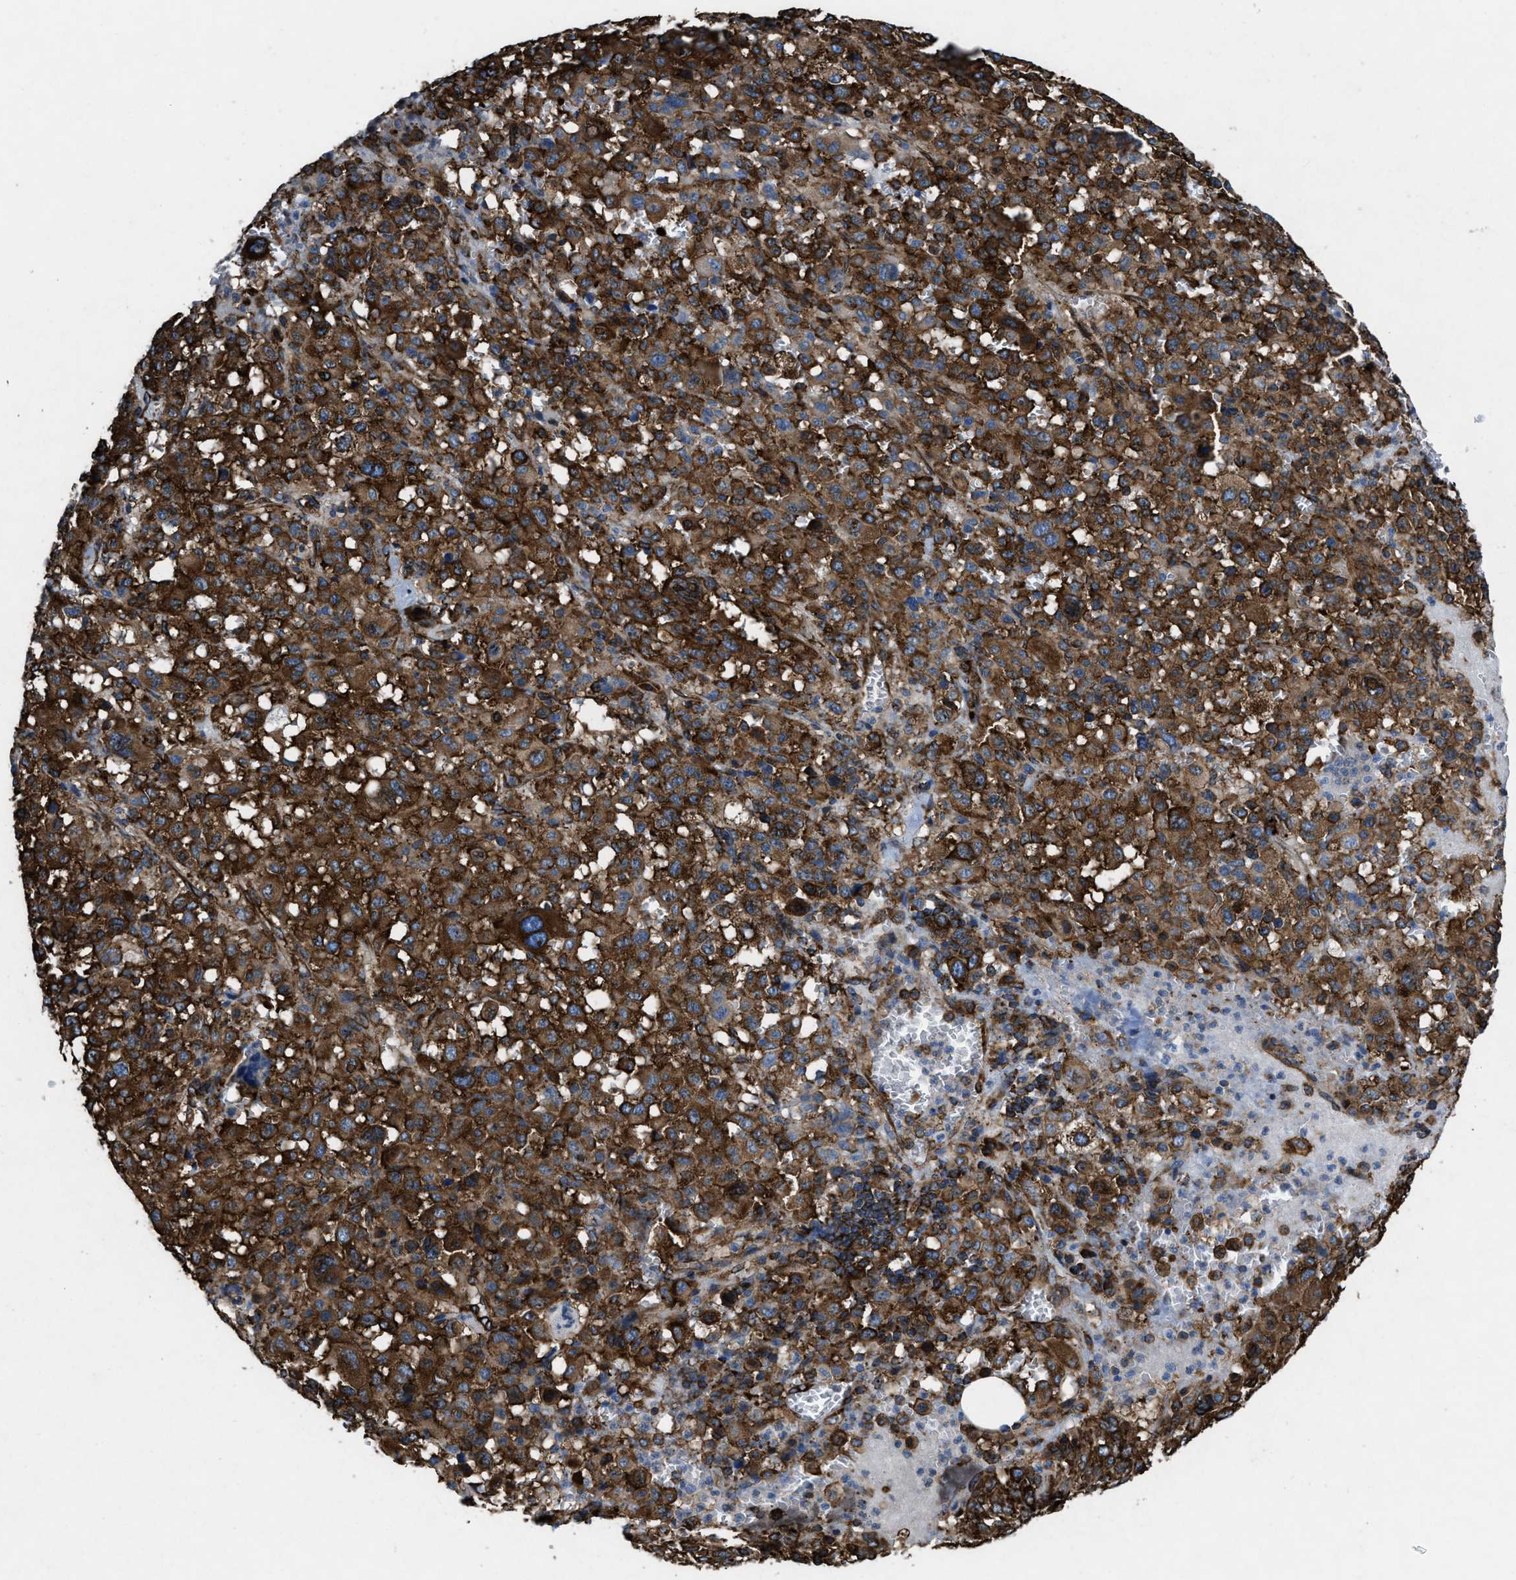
{"staining": {"intensity": "strong", "quantity": ">75%", "location": "cytoplasmic/membranous"}, "tissue": "melanoma", "cell_type": "Tumor cells", "image_type": "cancer", "snomed": [{"axis": "morphology", "description": "Malignant melanoma, Metastatic site"}, {"axis": "topography", "description": "Skin"}], "caption": "Immunohistochemical staining of malignant melanoma (metastatic site) exhibits high levels of strong cytoplasmic/membranous positivity in about >75% of tumor cells. (Stains: DAB in brown, nuclei in blue, Microscopy: brightfield microscopy at high magnification).", "gene": "CAPRIN1", "patient": {"sex": "female", "age": 74}}